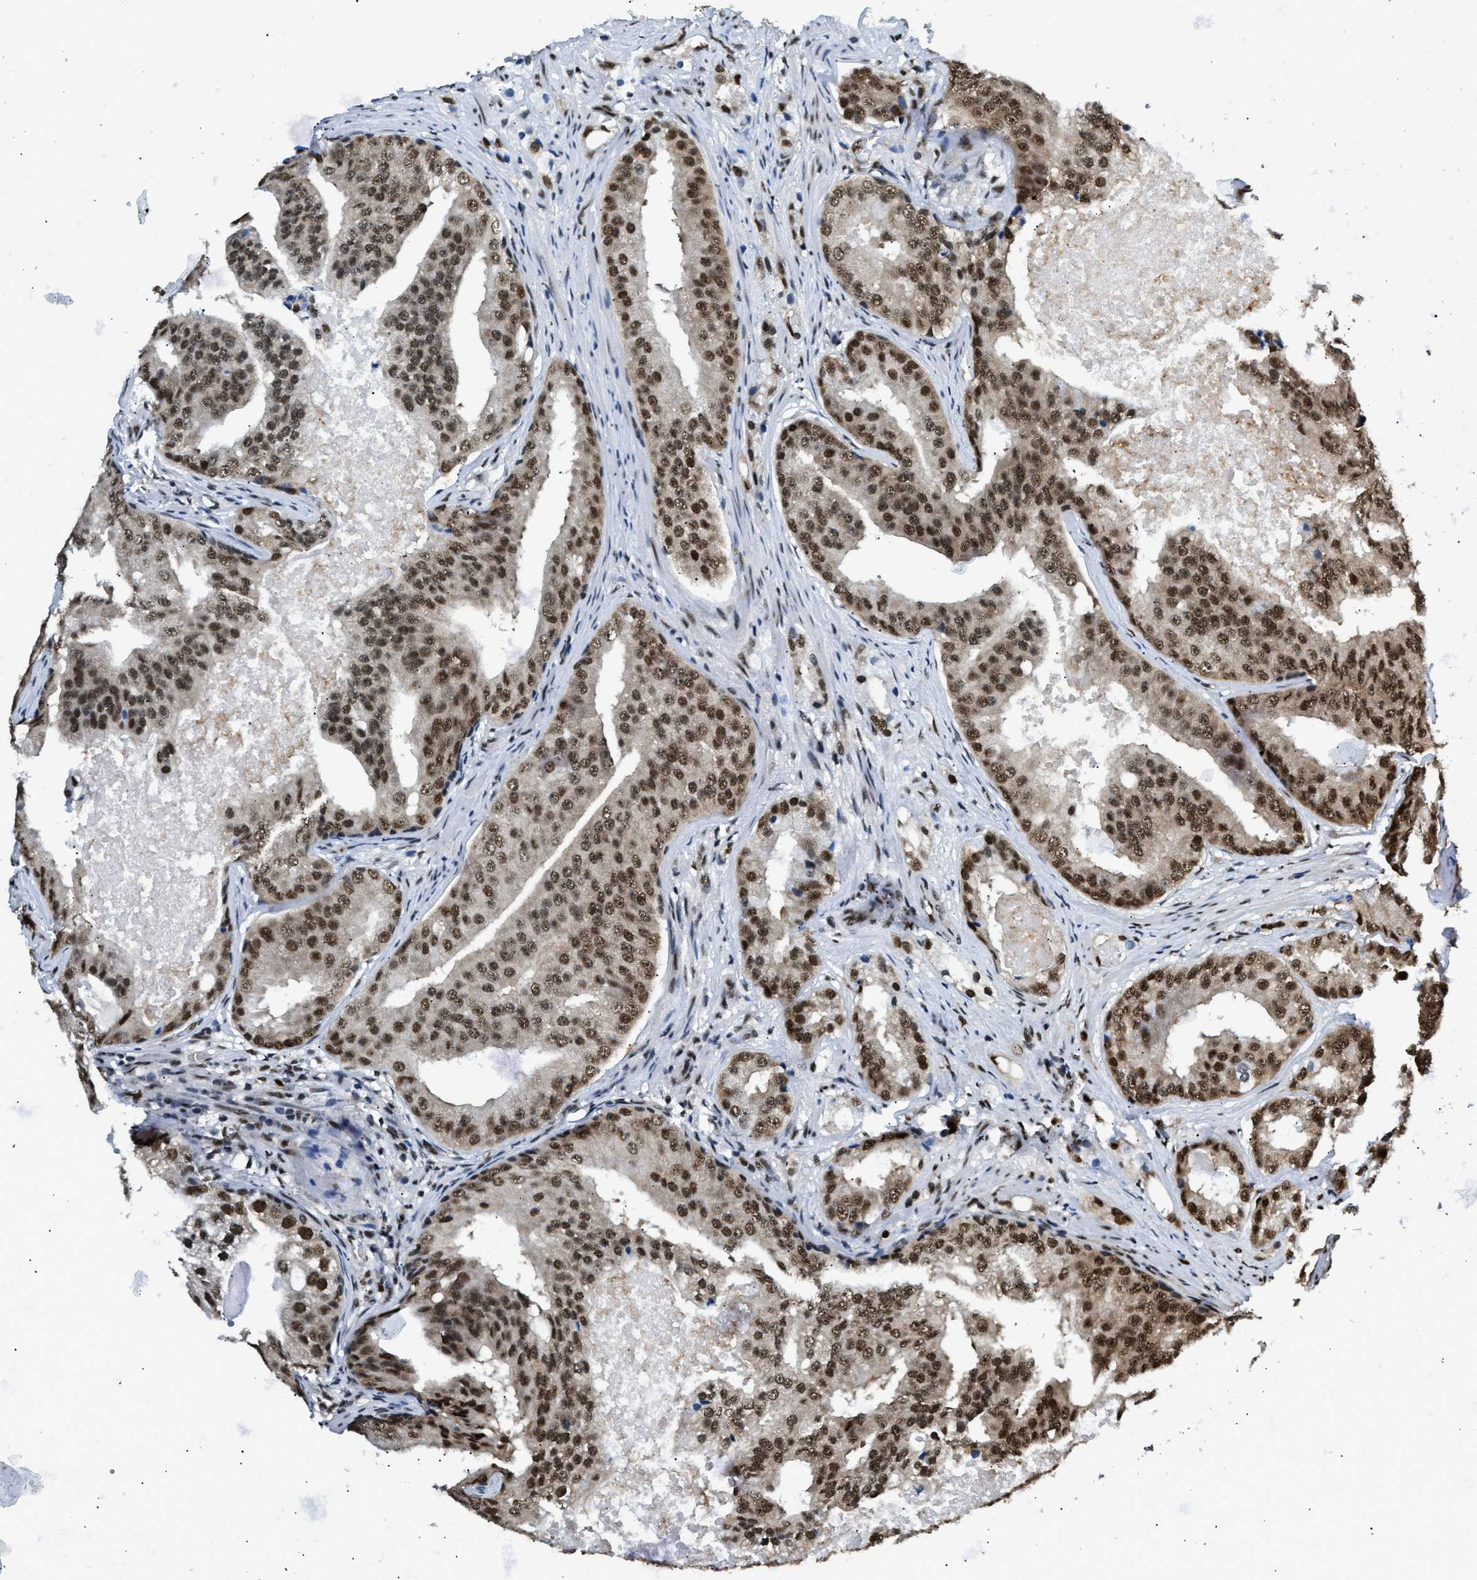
{"staining": {"intensity": "strong", "quantity": ">75%", "location": "nuclear"}, "tissue": "prostate cancer", "cell_type": "Tumor cells", "image_type": "cancer", "snomed": [{"axis": "morphology", "description": "Adenocarcinoma, High grade"}, {"axis": "topography", "description": "Prostate"}], "caption": "About >75% of tumor cells in human prostate adenocarcinoma (high-grade) display strong nuclear protein positivity as visualized by brown immunohistochemical staining.", "gene": "CCNDBP1", "patient": {"sex": "male", "age": 68}}